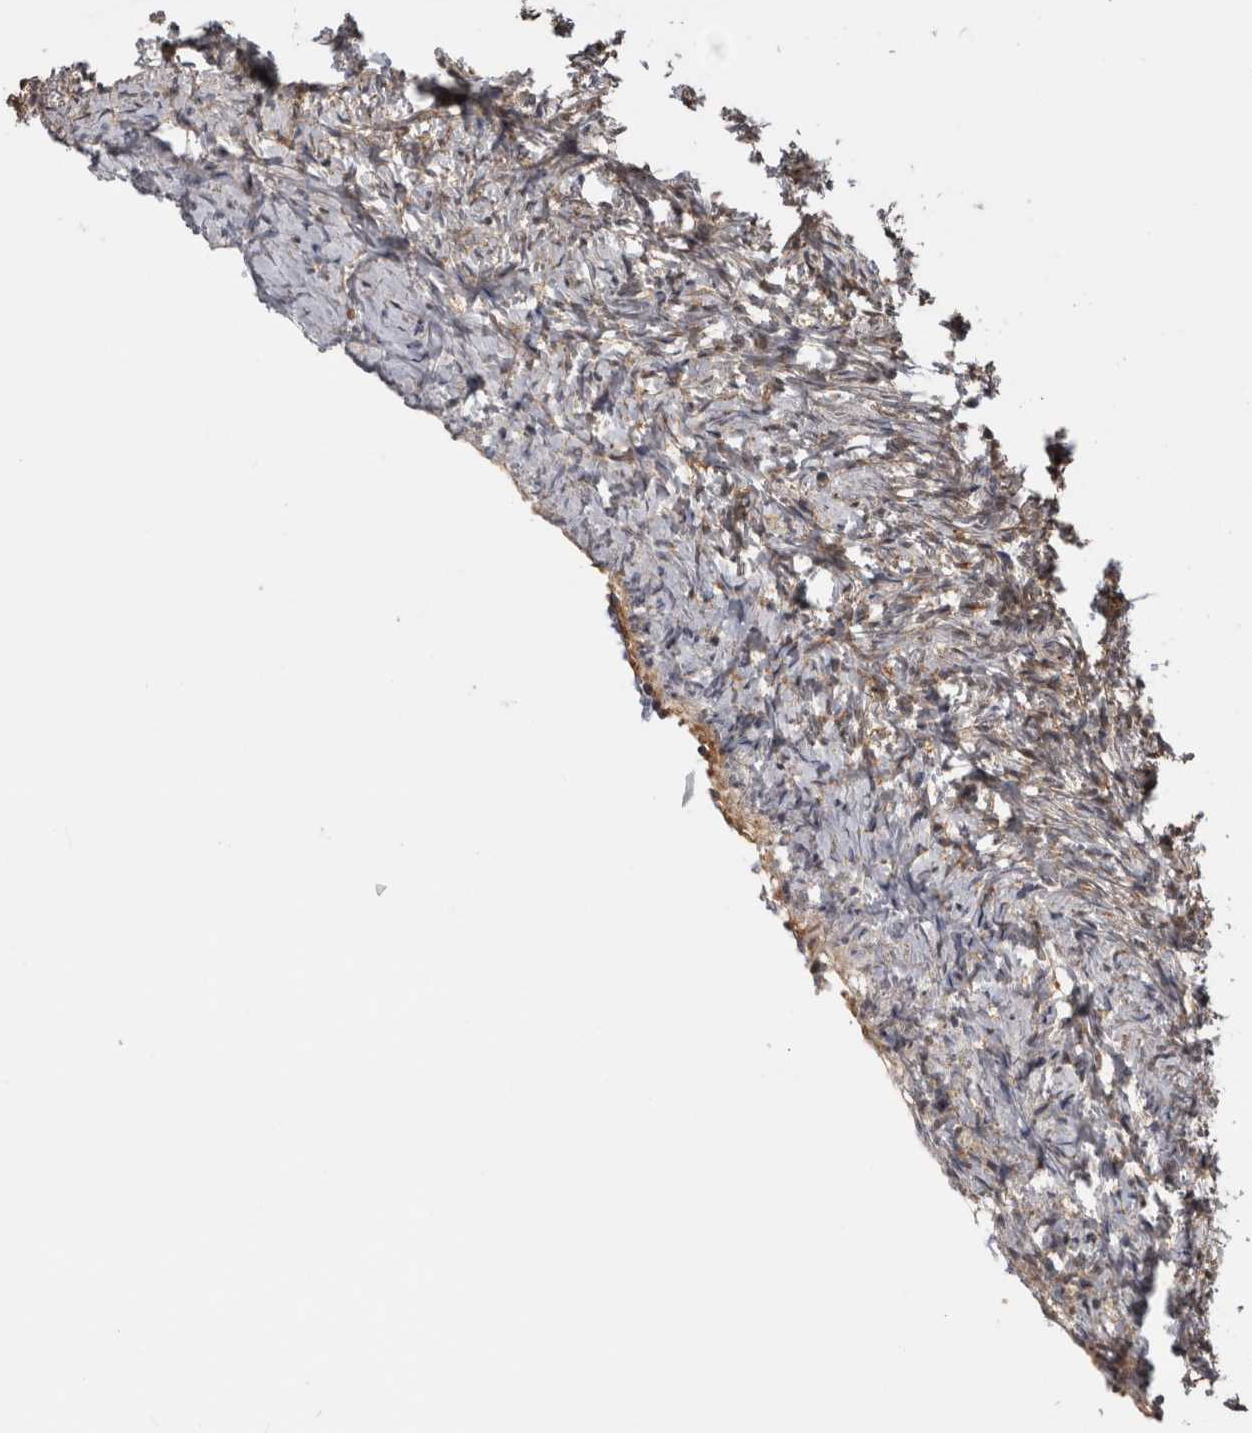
{"staining": {"intensity": "moderate", "quantity": ">75%", "location": "cytoplasmic/membranous"}, "tissue": "ovary", "cell_type": "Follicle cells", "image_type": "normal", "snomed": [{"axis": "morphology", "description": "Normal tissue, NOS"}, {"axis": "topography", "description": "Ovary"}], "caption": "The micrograph shows immunohistochemical staining of benign ovary. There is moderate cytoplasmic/membranous positivity is present in about >75% of follicle cells.", "gene": "USH1G", "patient": {"sex": "female", "age": 41}}